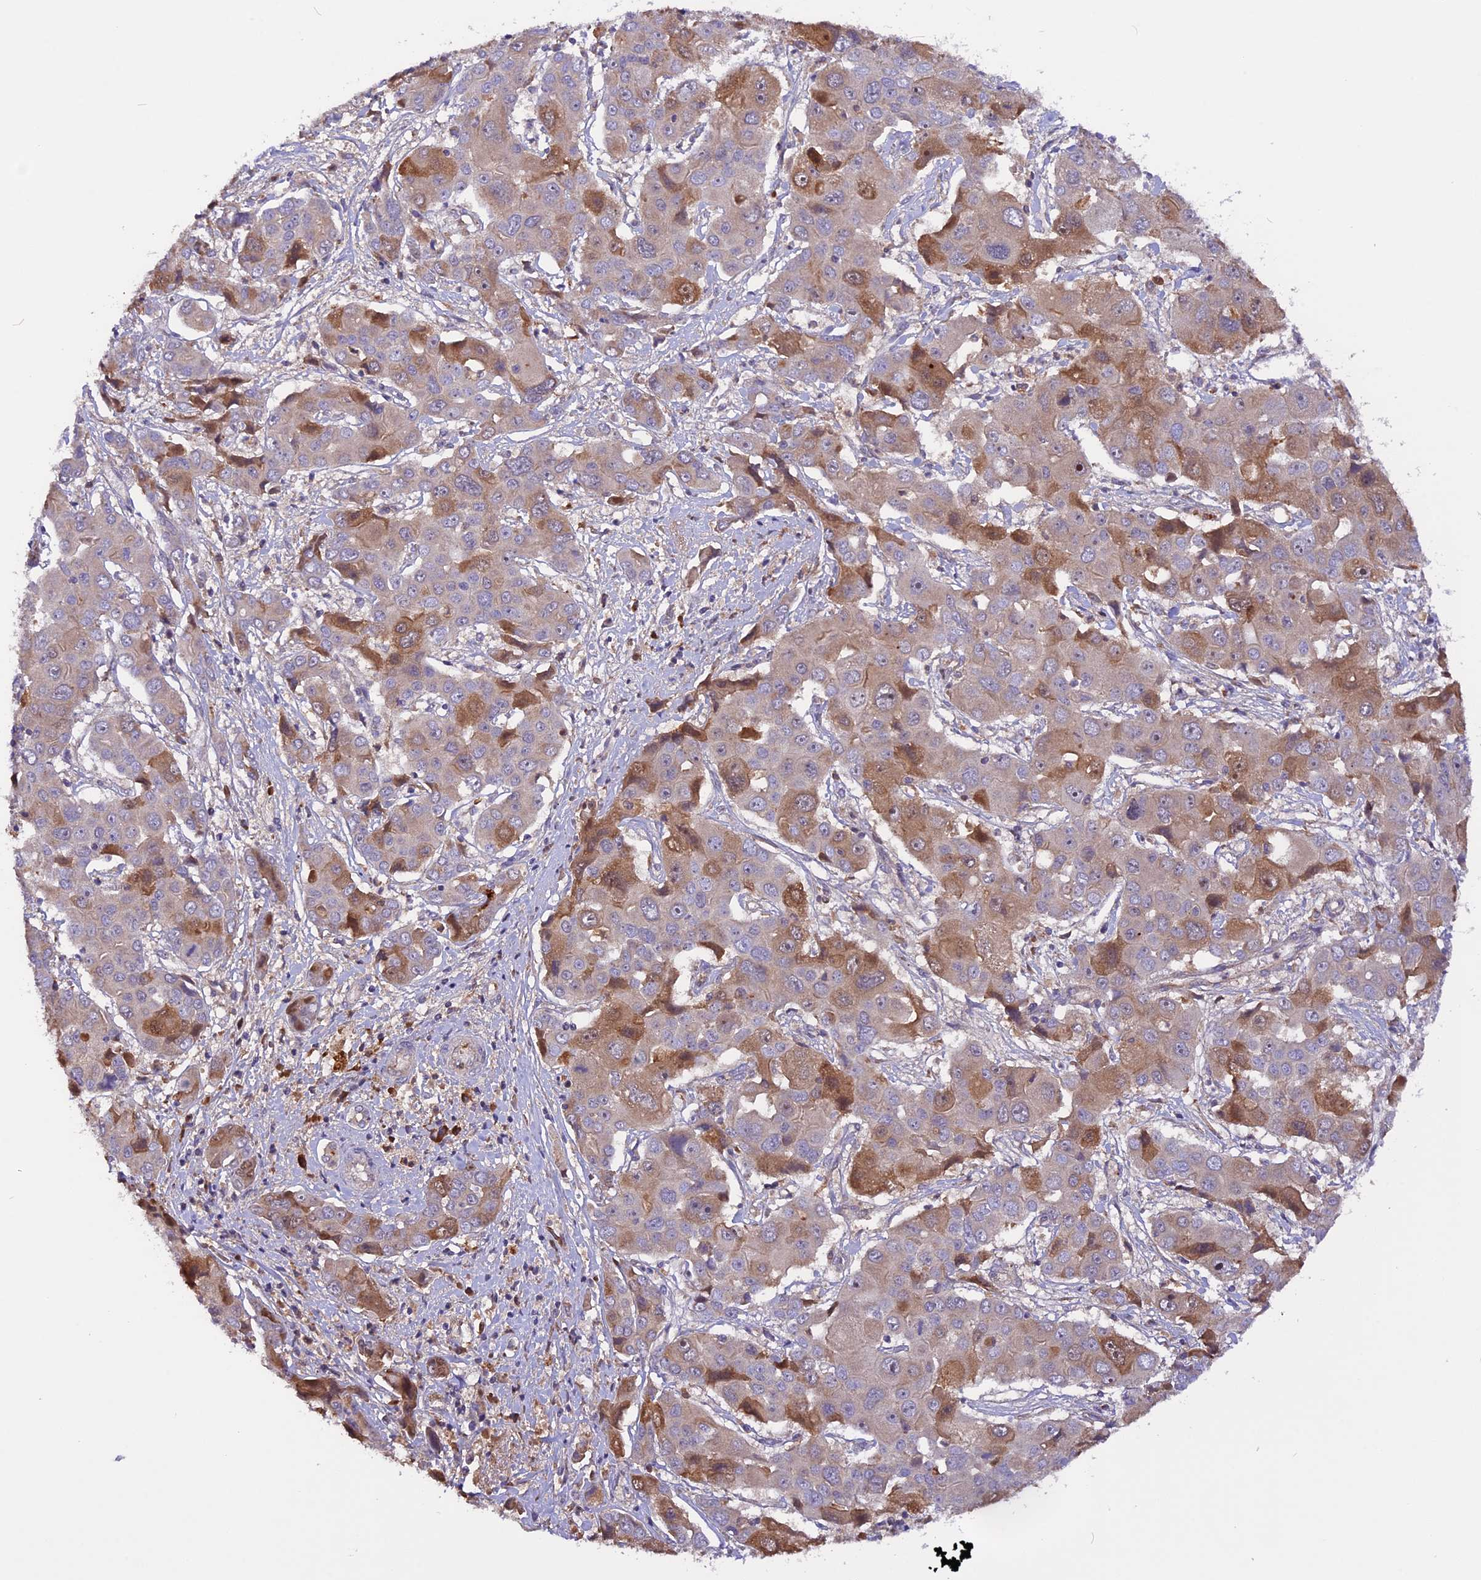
{"staining": {"intensity": "moderate", "quantity": "<25%", "location": "cytoplasmic/membranous"}, "tissue": "liver cancer", "cell_type": "Tumor cells", "image_type": "cancer", "snomed": [{"axis": "morphology", "description": "Cholangiocarcinoma"}, {"axis": "topography", "description": "Liver"}], "caption": "Immunohistochemical staining of liver cancer (cholangiocarcinoma) demonstrates low levels of moderate cytoplasmic/membranous protein positivity in about <25% of tumor cells. The staining is performed using DAB brown chromogen to label protein expression. The nuclei are counter-stained blue using hematoxylin.", "gene": "MARK4", "patient": {"sex": "male", "age": 67}}